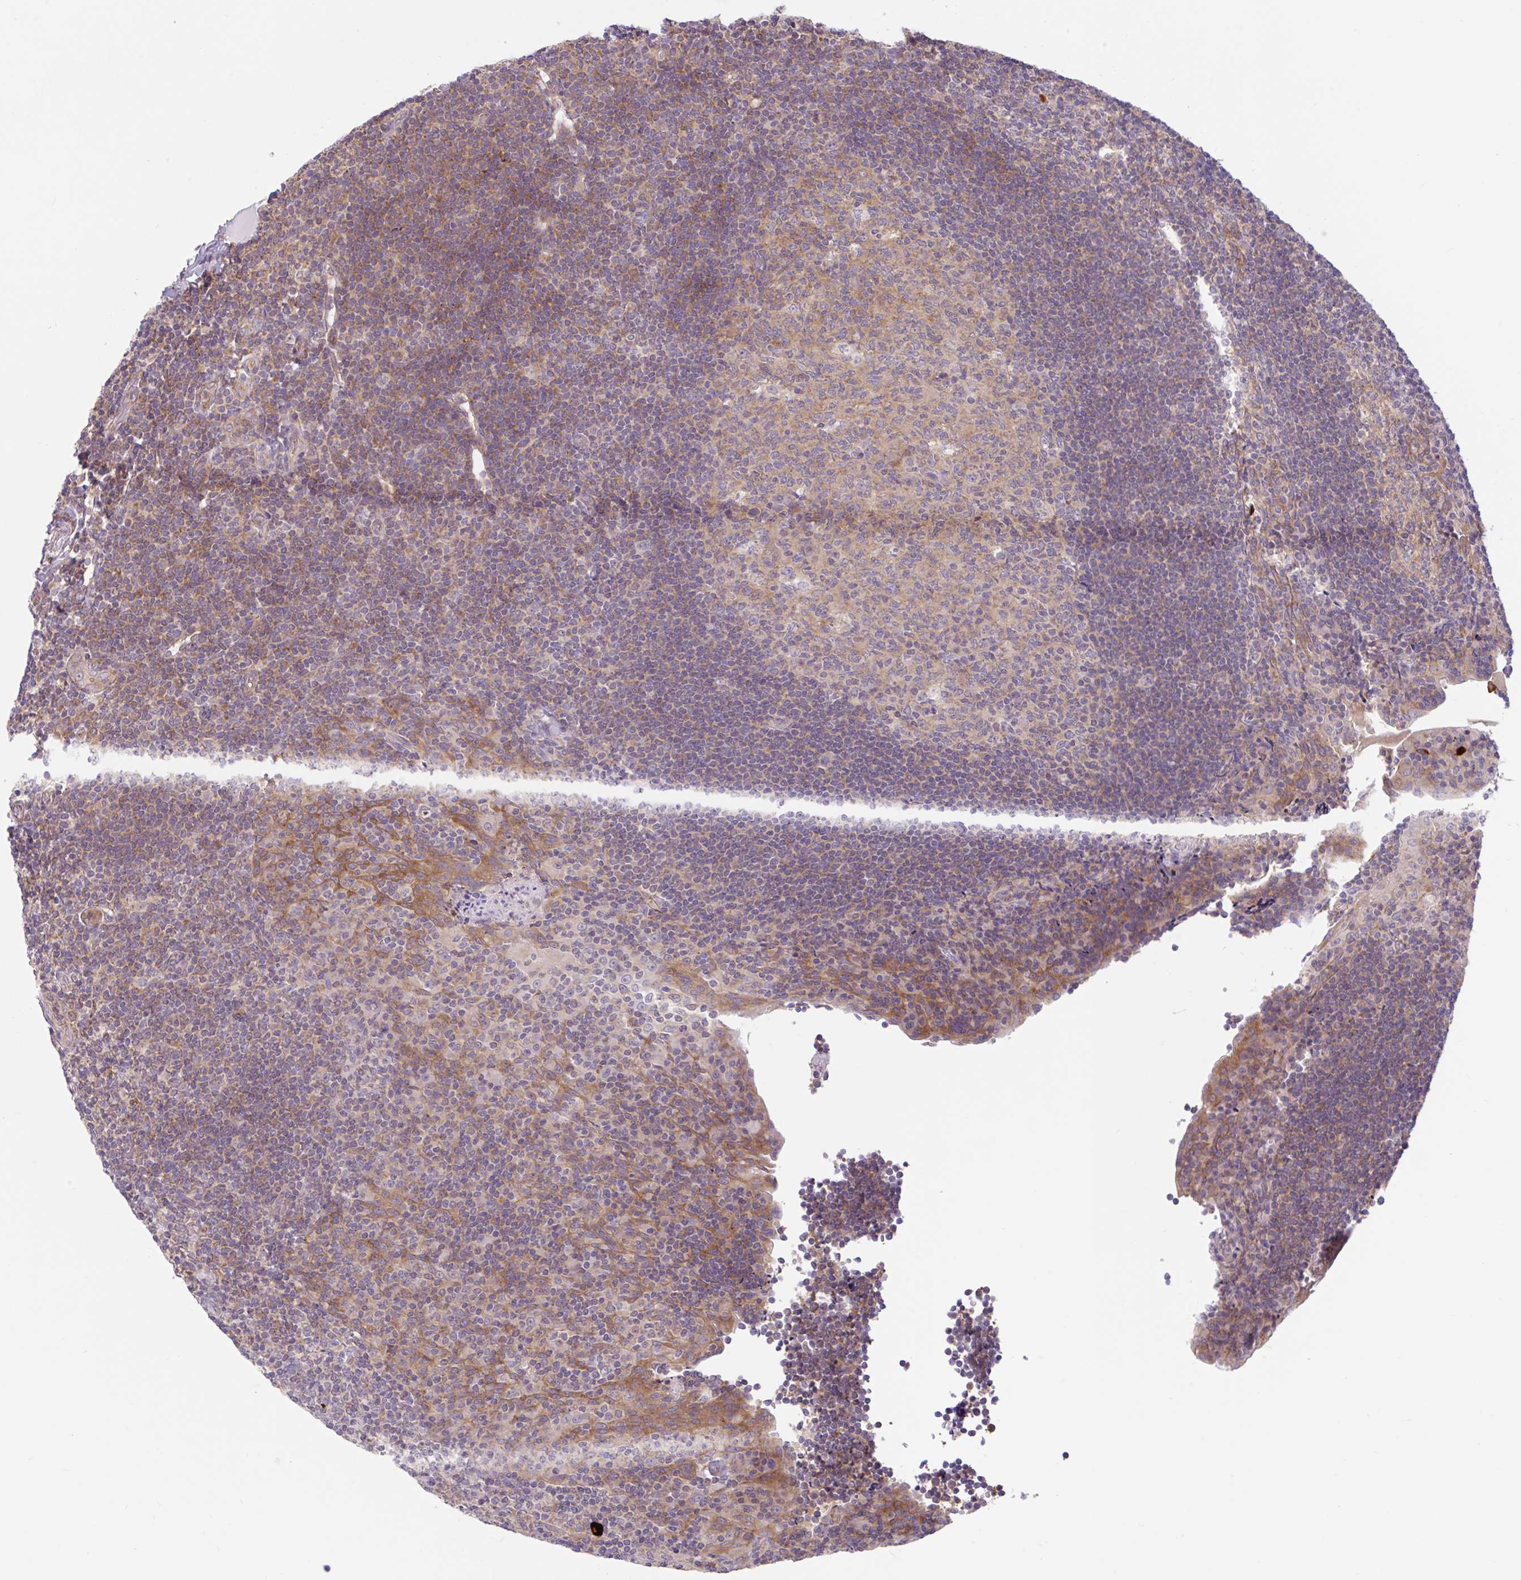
{"staining": {"intensity": "weak", "quantity": "25%-75%", "location": "cytoplasmic/membranous"}, "tissue": "tonsil", "cell_type": "Germinal center cells", "image_type": "normal", "snomed": [{"axis": "morphology", "description": "Normal tissue, NOS"}, {"axis": "topography", "description": "Tonsil"}], "caption": "Approximately 25%-75% of germinal center cells in unremarkable human tonsil display weak cytoplasmic/membranous protein staining as visualized by brown immunohistochemical staining.", "gene": "RALBP1", "patient": {"sex": "male", "age": 17}}